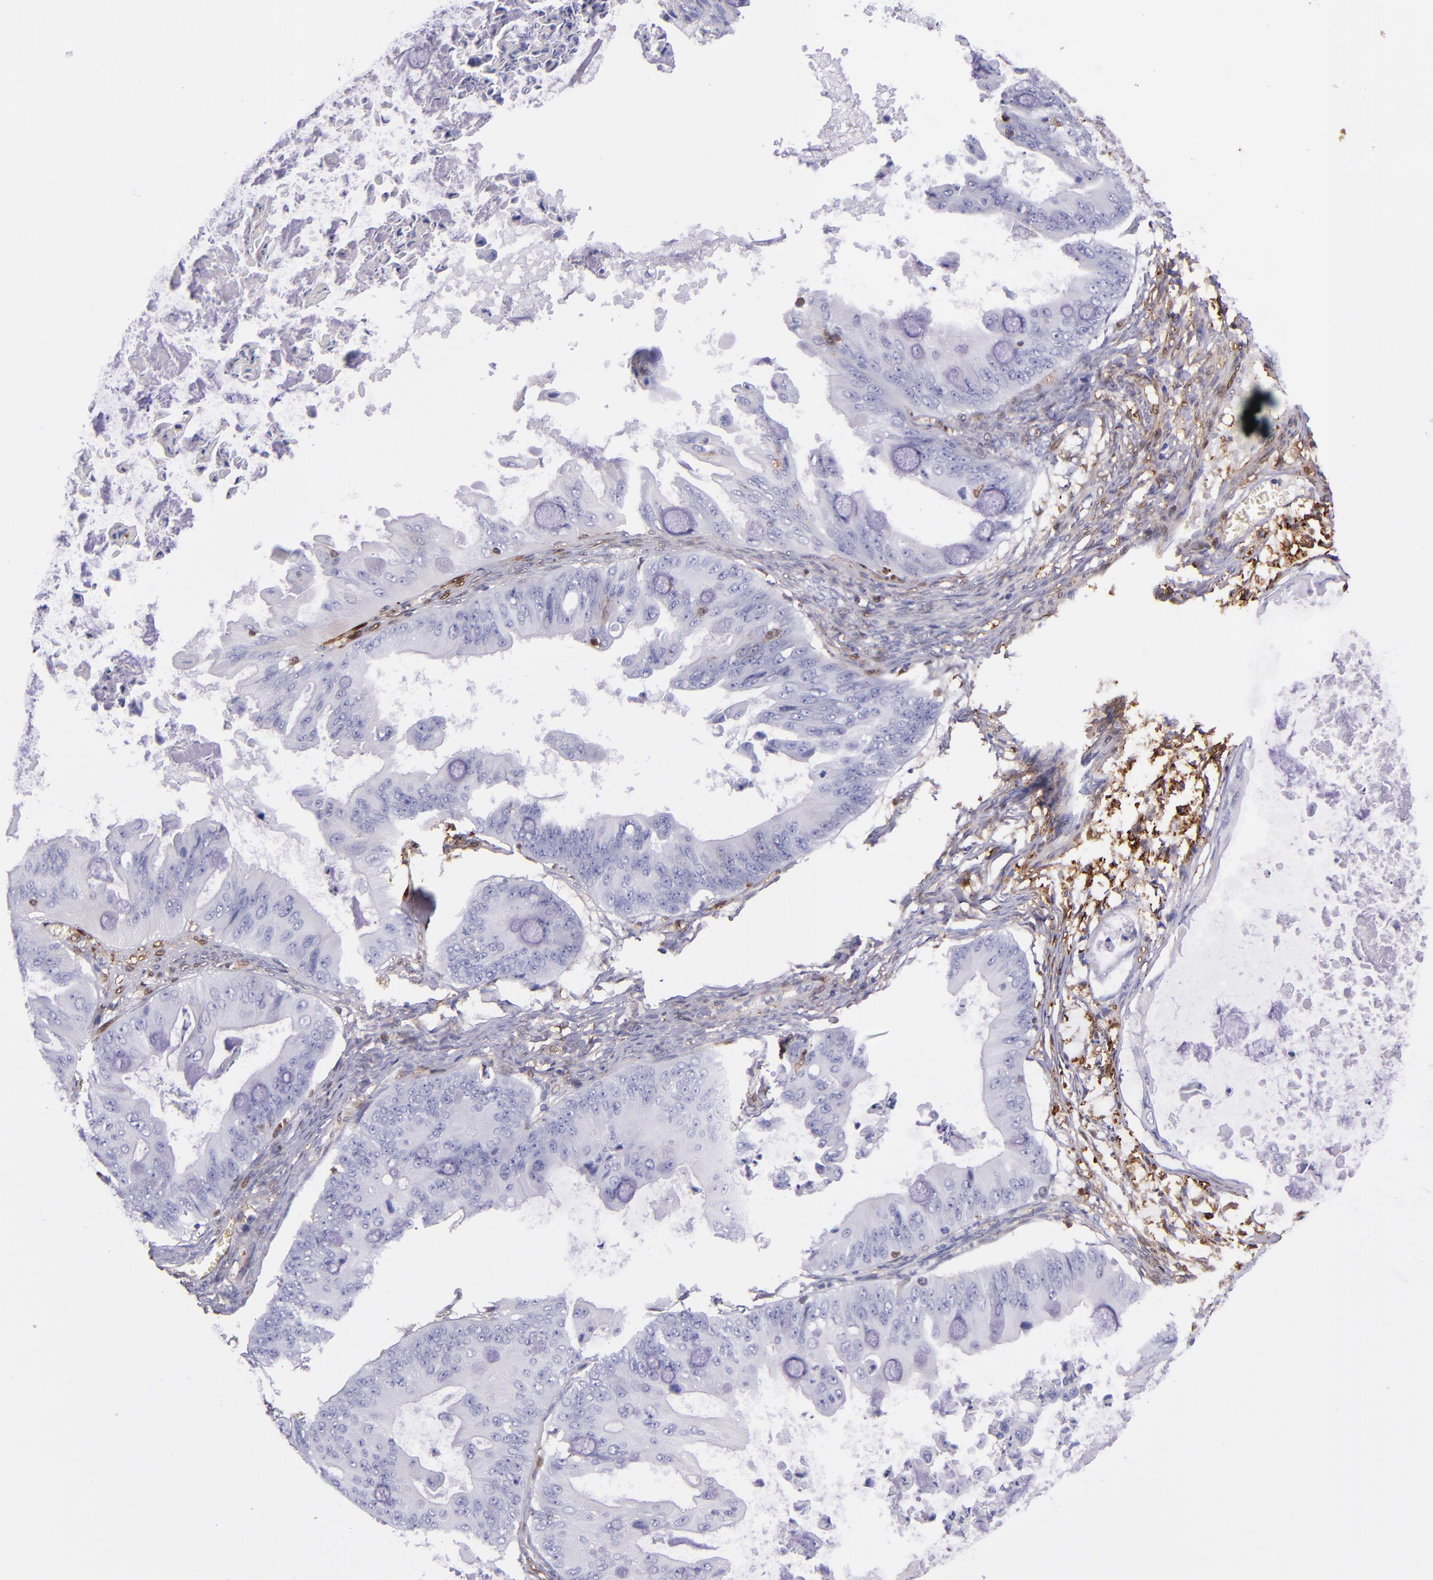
{"staining": {"intensity": "negative", "quantity": "none", "location": "none"}, "tissue": "ovarian cancer", "cell_type": "Tumor cells", "image_type": "cancer", "snomed": [{"axis": "morphology", "description": "Cystadenocarcinoma, mucinous, NOS"}, {"axis": "topography", "description": "Ovary"}], "caption": "This is a image of immunohistochemistry (IHC) staining of ovarian cancer, which shows no positivity in tumor cells.", "gene": "LGALS1", "patient": {"sex": "female", "age": 37}}